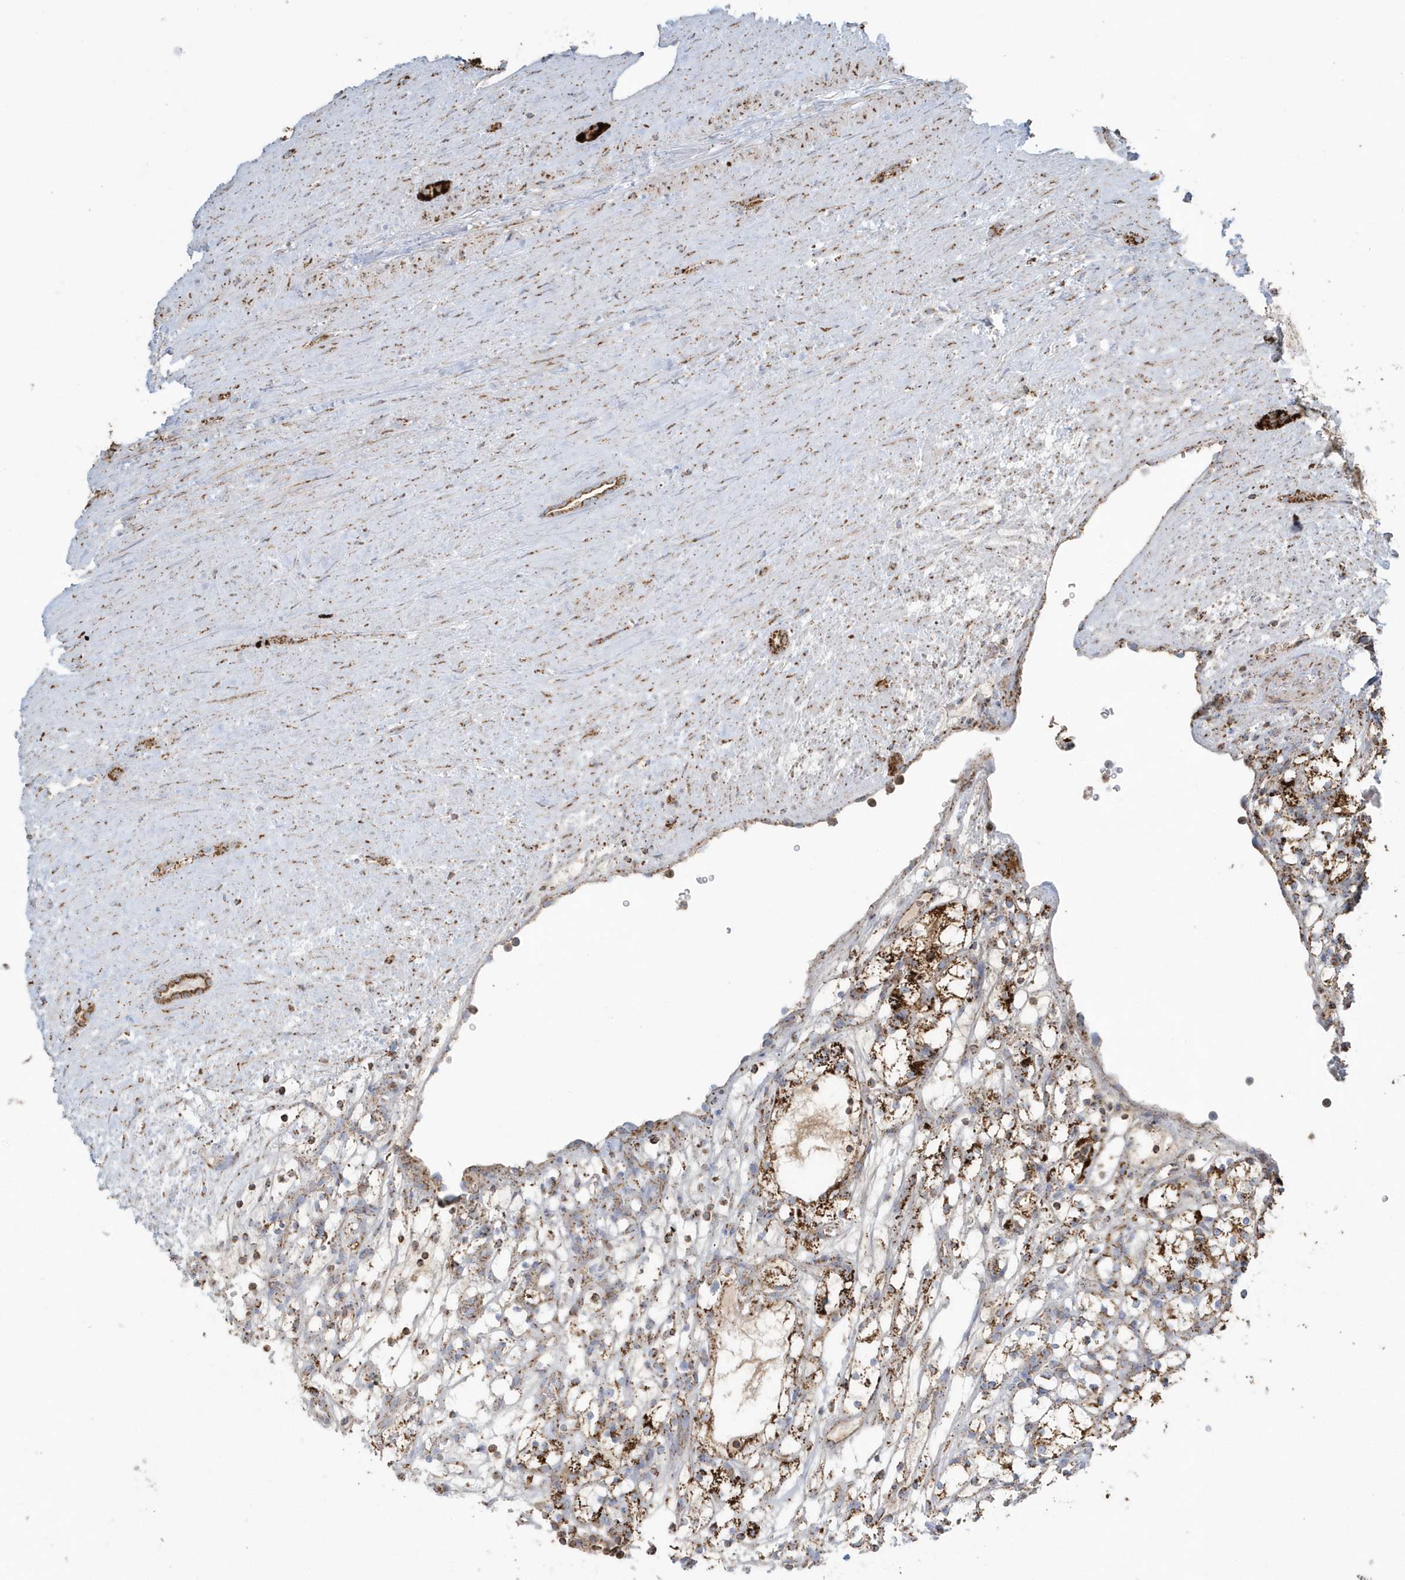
{"staining": {"intensity": "strong", "quantity": "25%-75%", "location": "cytoplasmic/membranous"}, "tissue": "renal cancer", "cell_type": "Tumor cells", "image_type": "cancer", "snomed": [{"axis": "morphology", "description": "Adenocarcinoma, NOS"}, {"axis": "topography", "description": "Kidney"}], "caption": "A micrograph of renal adenocarcinoma stained for a protein displays strong cytoplasmic/membranous brown staining in tumor cells.", "gene": "RAB11FIP3", "patient": {"sex": "female", "age": 69}}